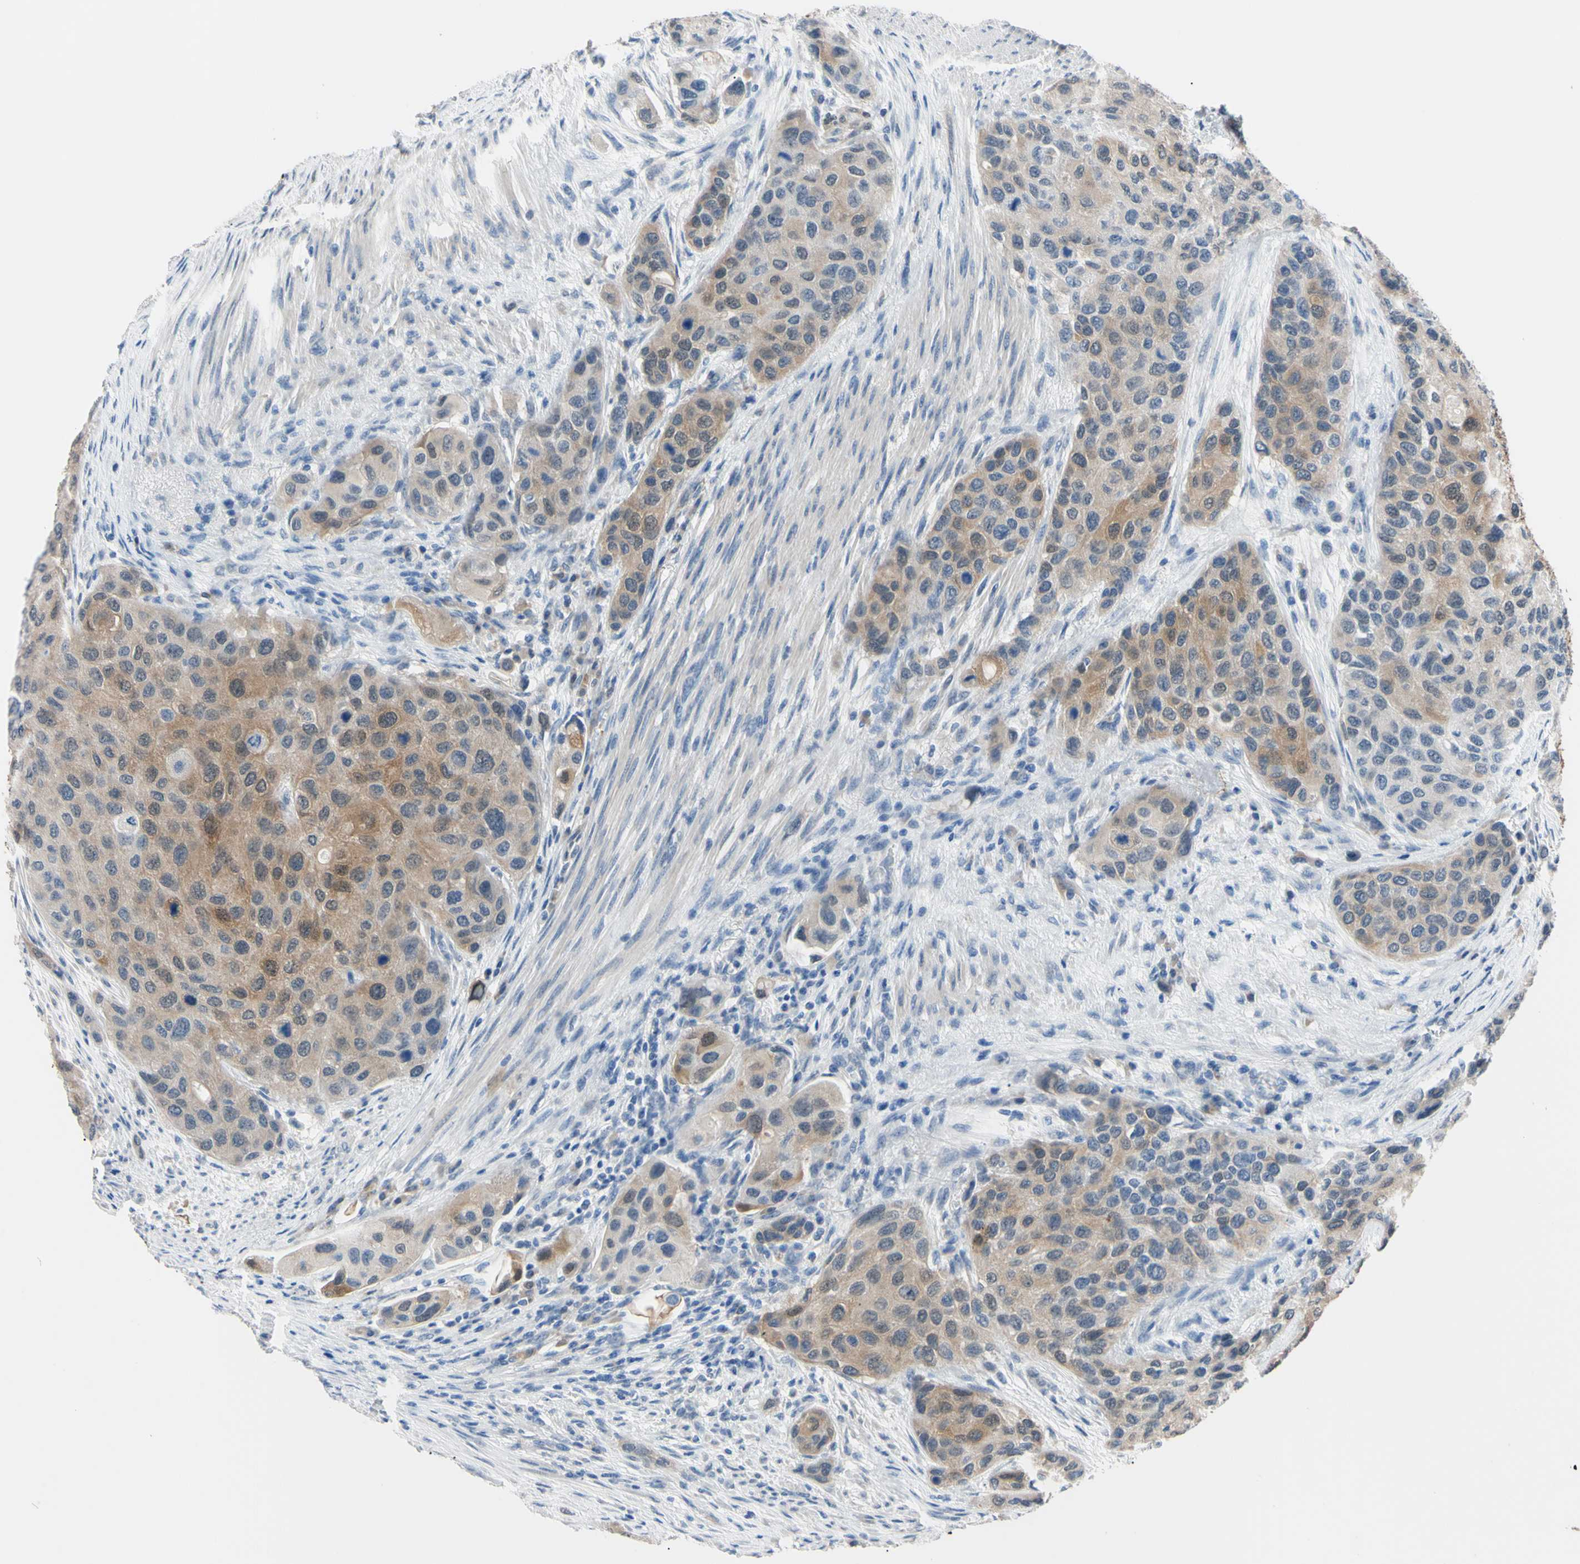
{"staining": {"intensity": "weak", "quantity": ">75%", "location": "cytoplasmic/membranous"}, "tissue": "urothelial cancer", "cell_type": "Tumor cells", "image_type": "cancer", "snomed": [{"axis": "morphology", "description": "Urothelial carcinoma, High grade"}, {"axis": "topography", "description": "Urinary bladder"}], "caption": "Immunohistochemical staining of human high-grade urothelial carcinoma reveals low levels of weak cytoplasmic/membranous protein staining in approximately >75% of tumor cells.", "gene": "NOL3", "patient": {"sex": "female", "age": 56}}